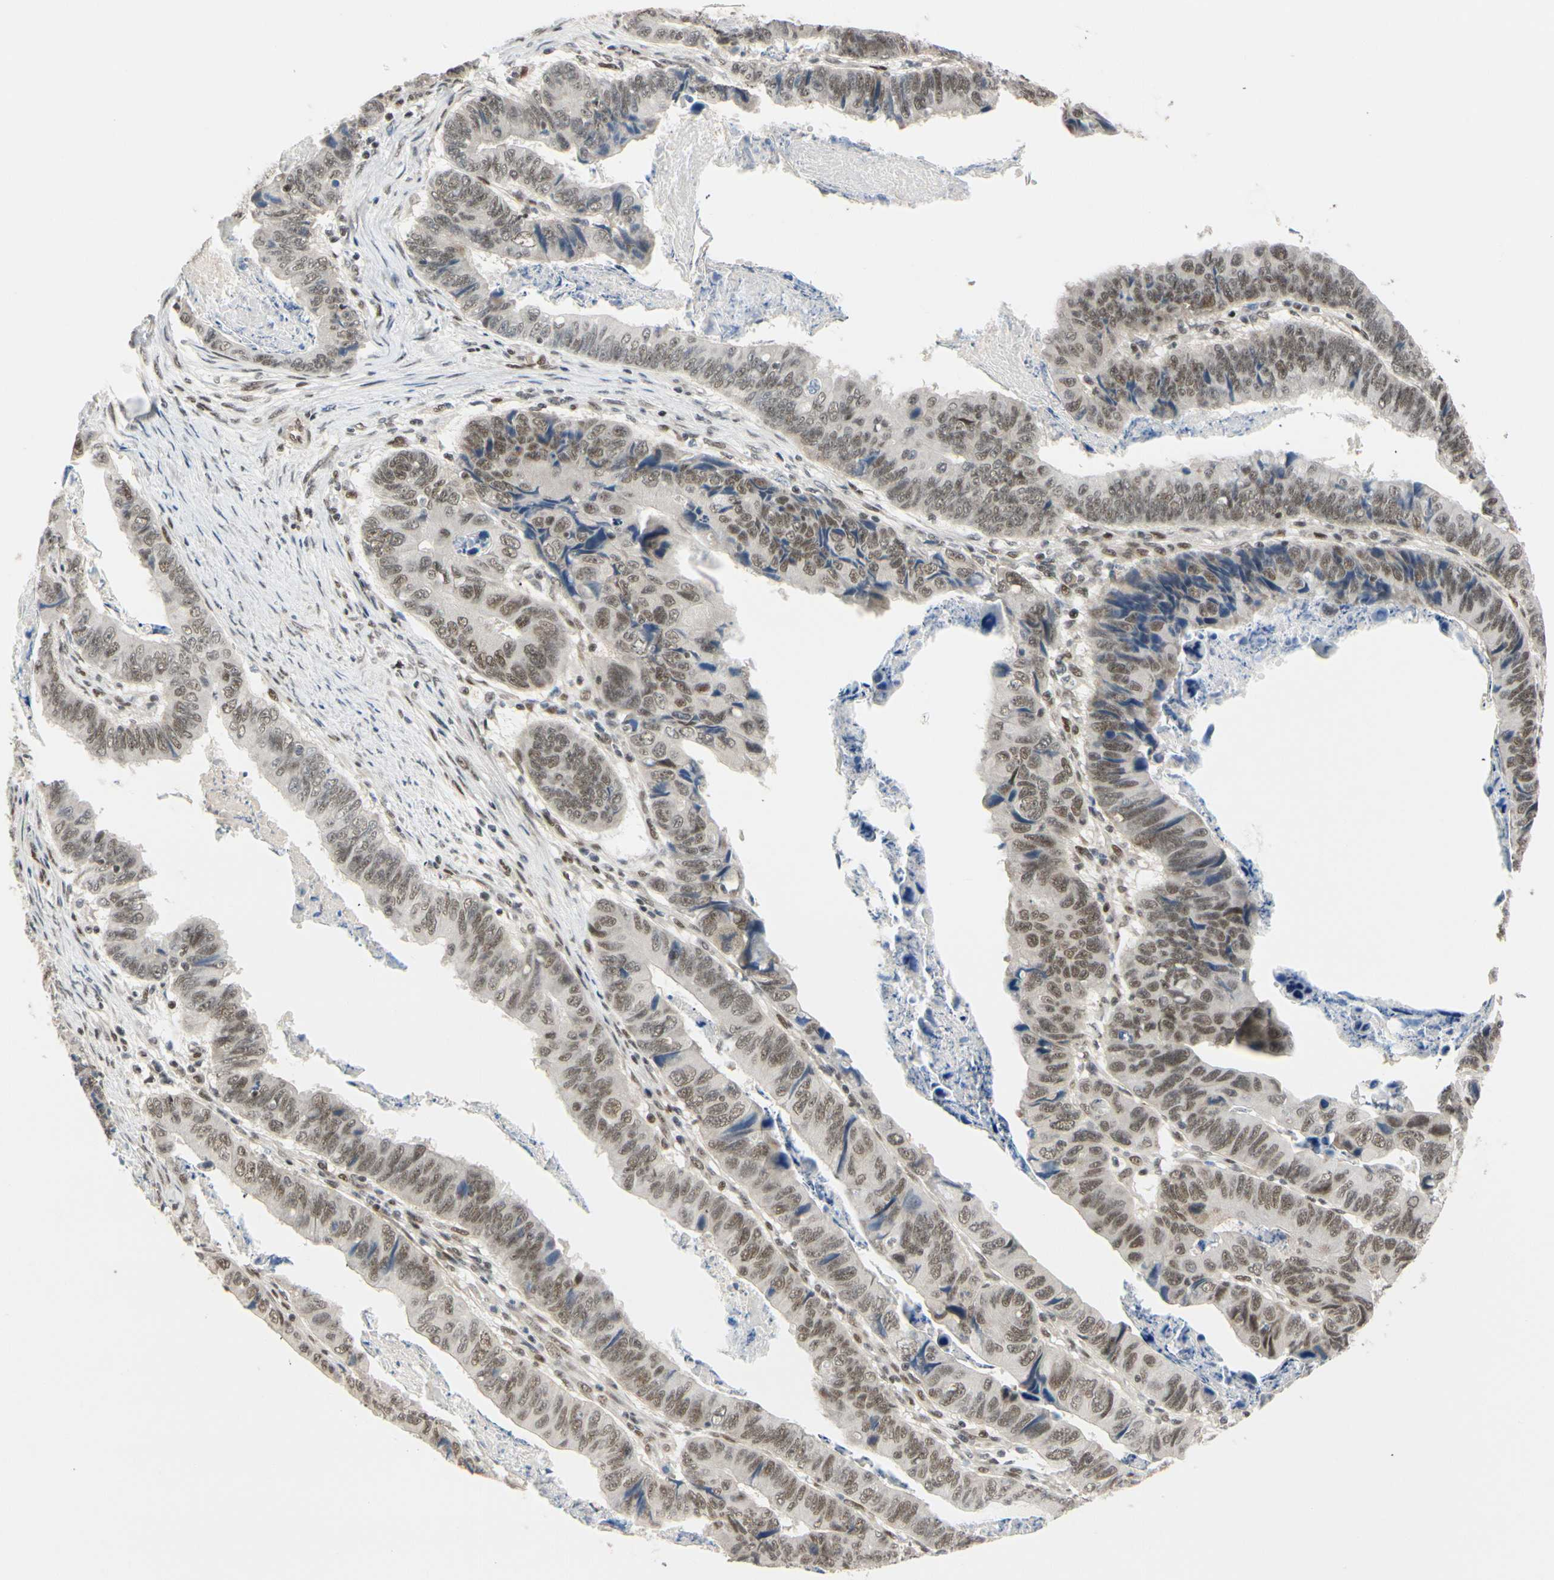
{"staining": {"intensity": "weak", "quantity": ">75%", "location": "nuclear"}, "tissue": "stomach cancer", "cell_type": "Tumor cells", "image_type": "cancer", "snomed": [{"axis": "morphology", "description": "Adenocarcinoma, NOS"}, {"axis": "topography", "description": "Stomach, lower"}], "caption": "IHC histopathology image of stomach cancer (adenocarcinoma) stained for a protein (brown), which exhibits low levels of weak nuclear expression in about >75% of tumor cells.", "gene": "TAF4", "patient": {"sex": "male", "age": 77}}